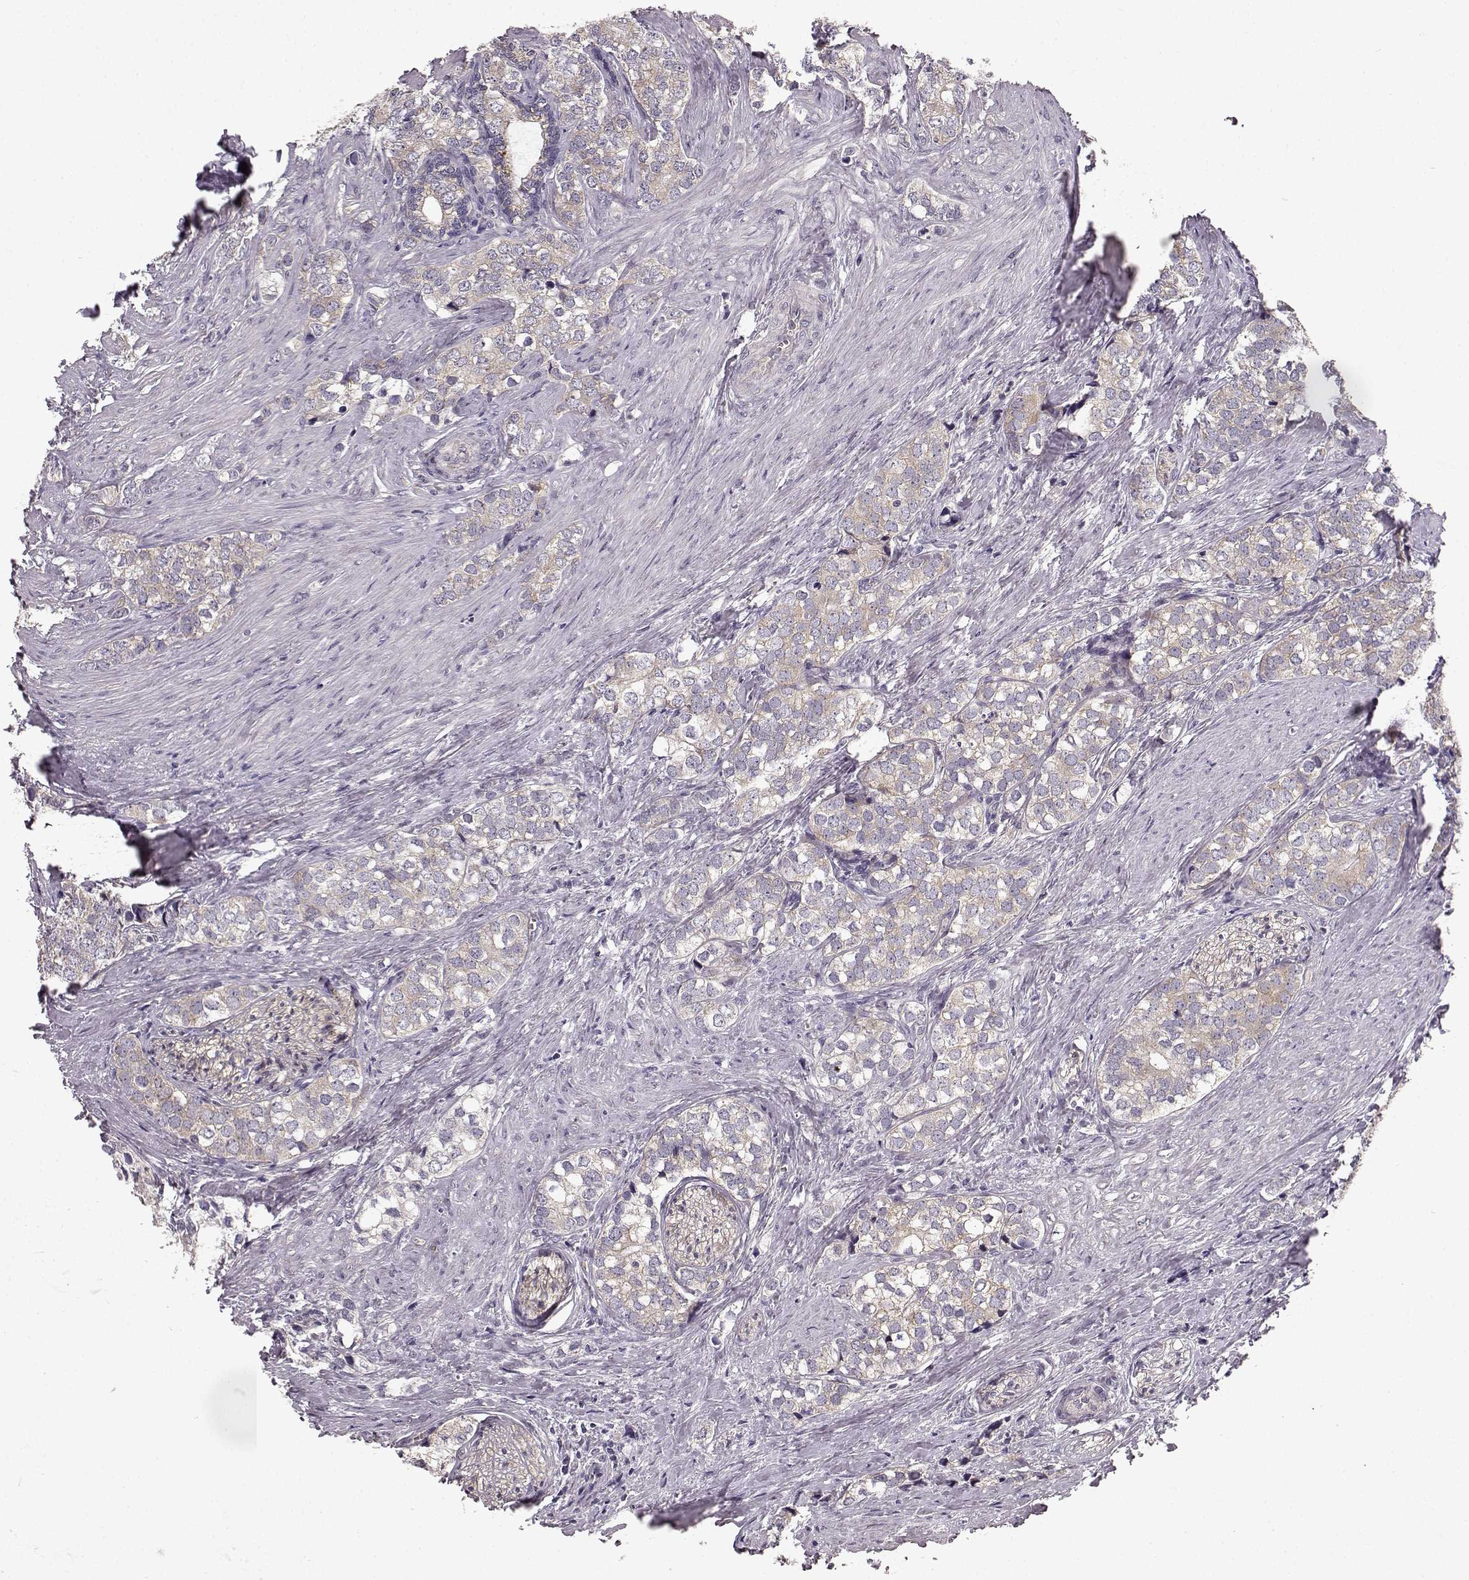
{"staining": {"intensity": "weak", "quantity": ">75%", "location": "cytoplasmic/membranous"}, "tissue": "prostate cancer", "cell_type": "Tumor cells", "image_type": "cancer", "snomed": [{"axis": "morphology", "description": "Adenocarcinoma, NOS"}, {"axis": "topography", "description": "Prostate and seminal vesicle, NOS"}], "caption": "Tumor cells display low levels of weak cytoplasmic/membranous staining in about >75% of cells in prostate cancer (adenocarcinoma).", "gene": "ERBB3", "patient": {"sex": "male", "age": 63}}